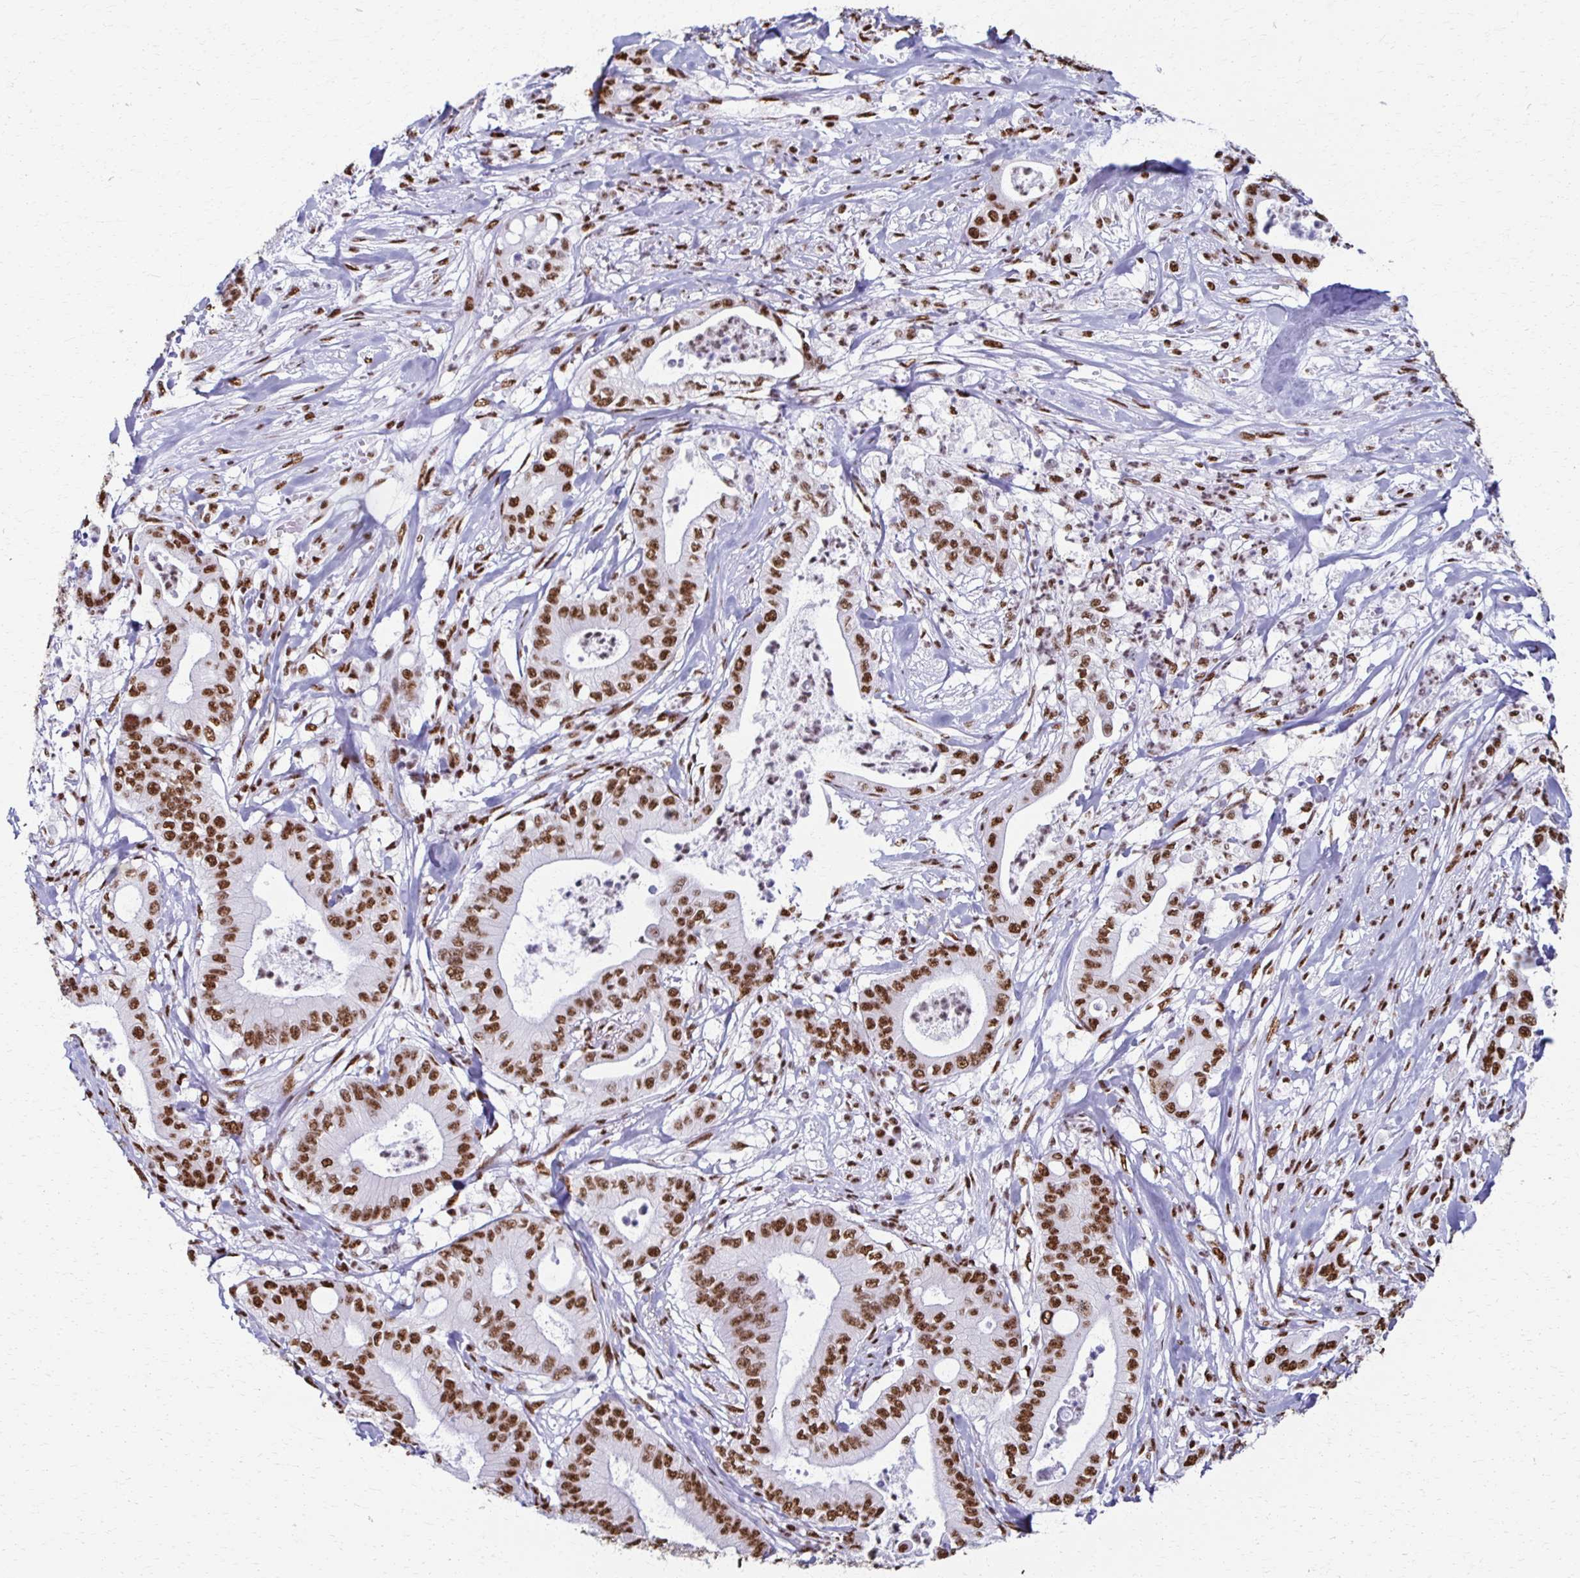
{"staining": {"intensity": "strong", "quantity": ">75%", "location": "nuclear"}, "tissue": "pancreatic cancer", "cell_type": "Tumor cells", "image_type": "cancer", "snomed": [{"axis": "morphology", "description": "Adenocarcinoma, NOS"}, {"axis": "topography", "description": "Pancreas"}], "caption": "The immunohistochemical stain shows strong nuclear positivity in tumor cells of pancreatic cancer (adenocarcinoma) tissue.", "gene": "NONO", "patient": {"sex": "male", "age": 71}}